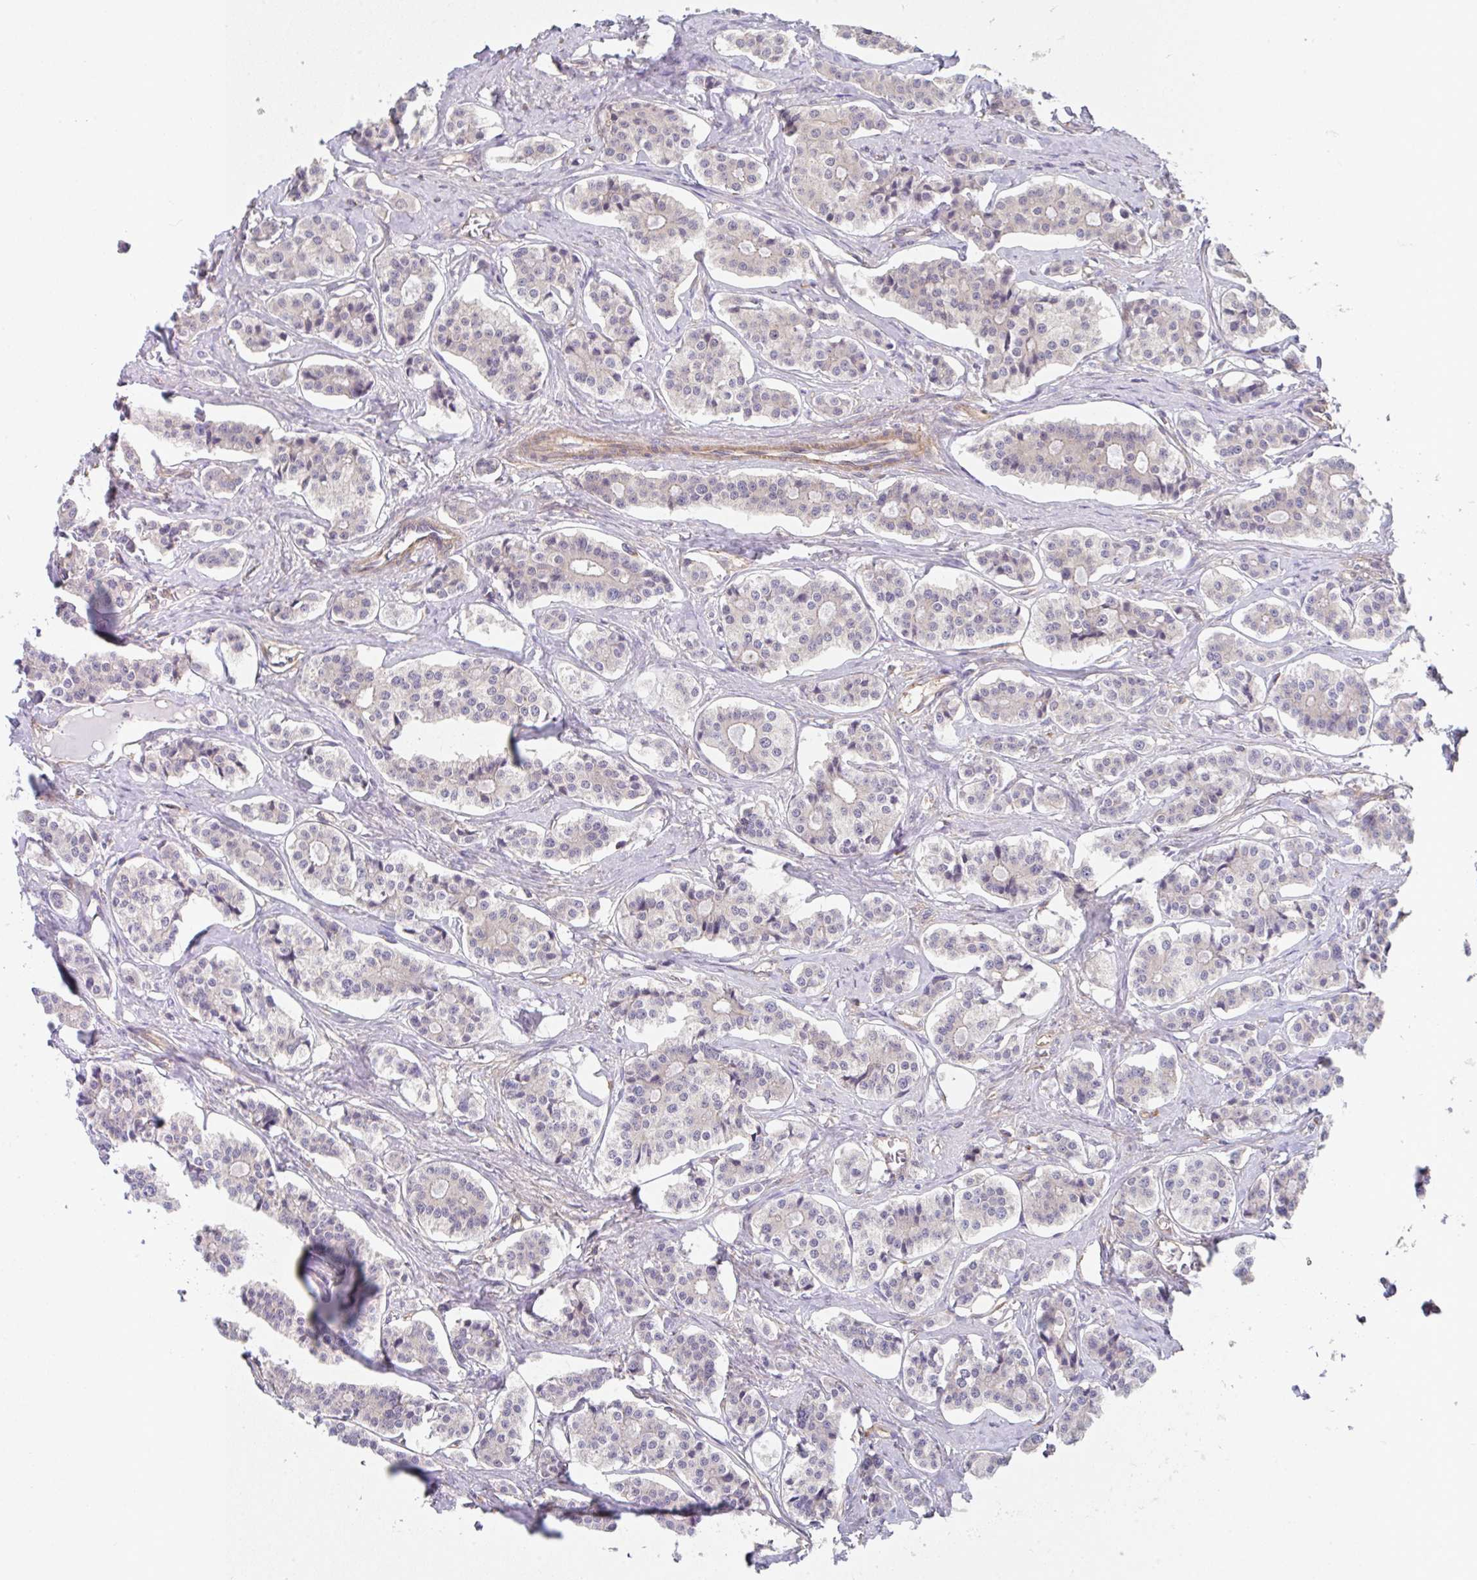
{"staining": {"intensity": "negative", "quantity": "none", "location": "none"}, "tissue": "carcinoid", "cell_type": "Tumor cells", "image_type": "cancer", "snomed": [{"axis": "morphology", "description": "Carcinoid, malignant, NOS"}, {"axis": "topography", "description": "Small intestine"}], "caption": "The immunohistochemistry (IHC) micrograph has no significant staining in tumor cells of carcinoid tissue.", "gene": "TMEM229A", "patient": {"sex": "male", "age": 63}}